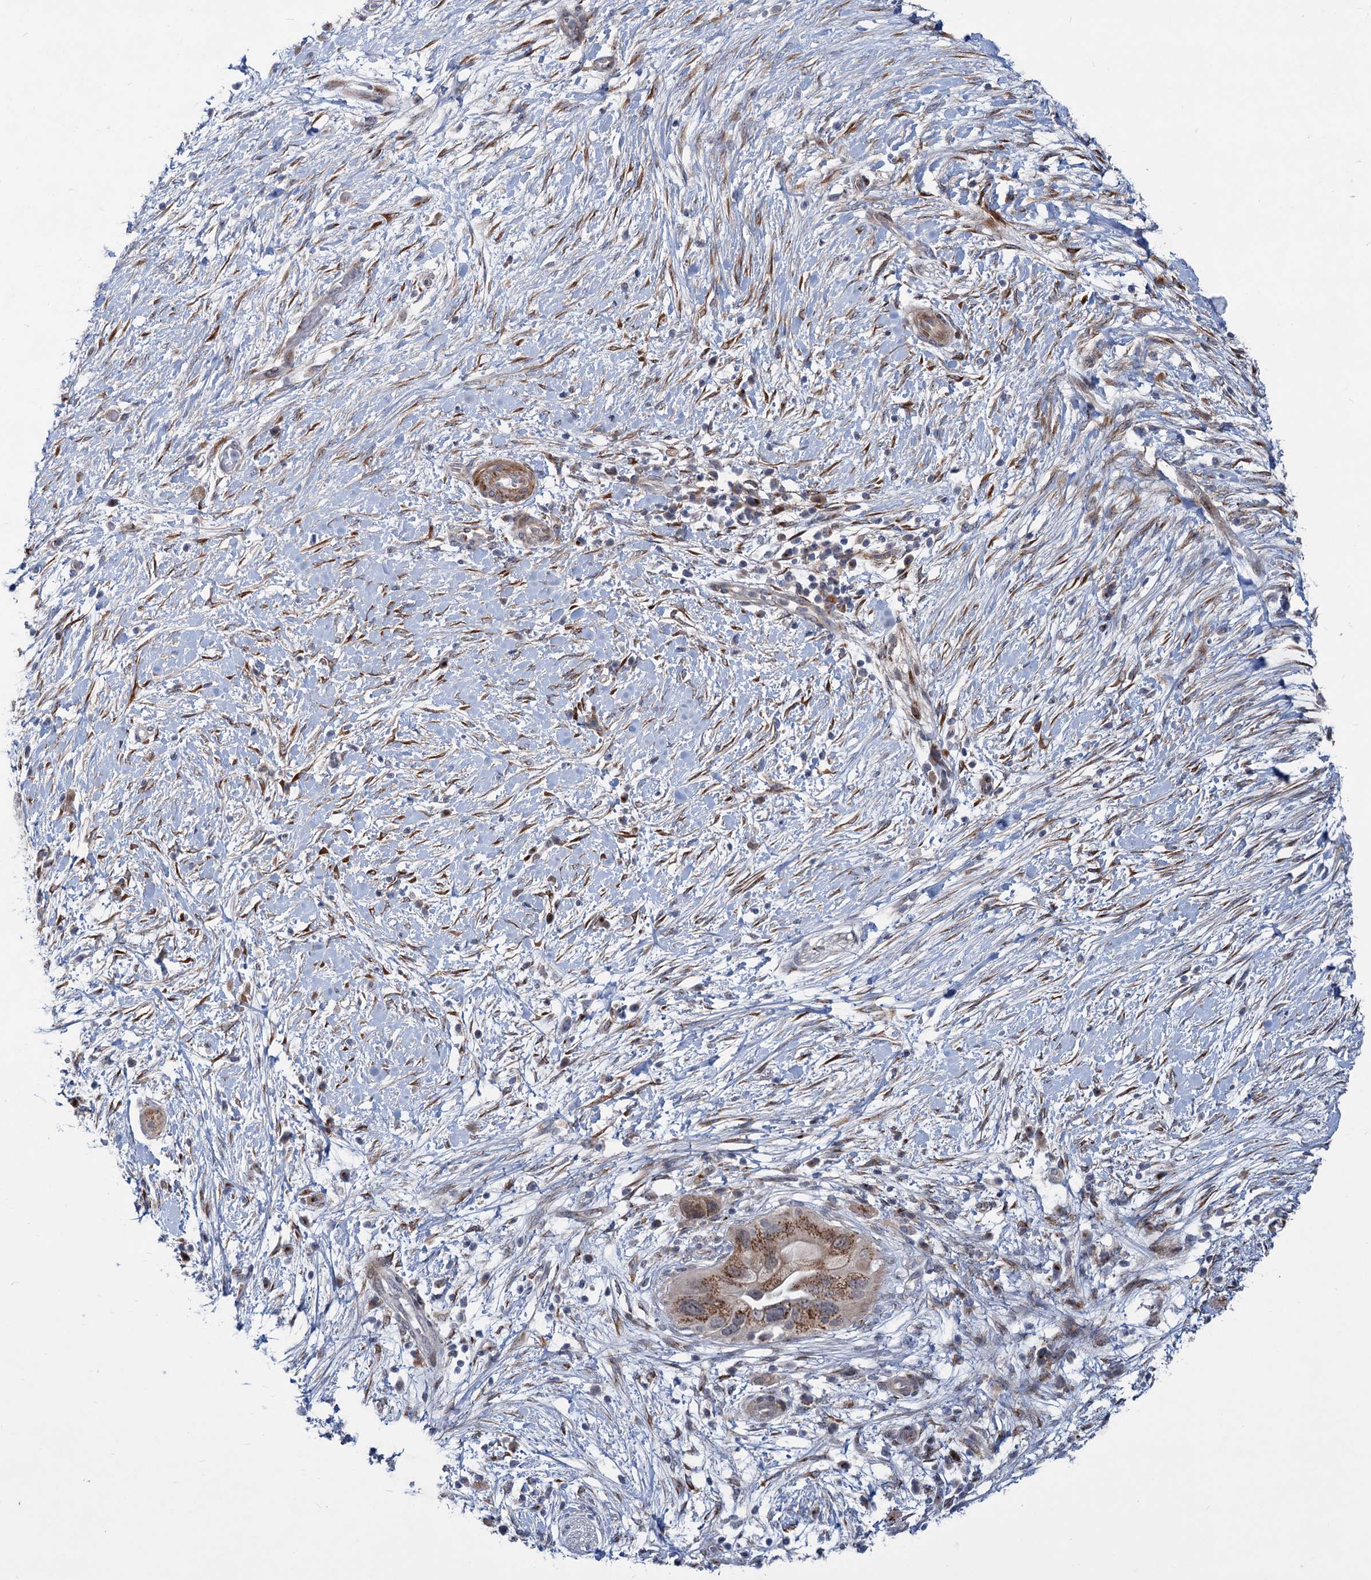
{"staining": {"intensity": "moderate", "quantity": ">75%", "location": "cytoplasmic/membranous"}, "tissue": "pancreatic cancer", "cell_type": "Tumor cells", "image_type": "cancer", "snomed": [{"axis": "morphology", "description": "Adenocarcinoma, NOS"}, {"axis": "topography", "description": "Pancreas"}], "caption": "IHC staining of pancreatic cancer, which demonstrates medium levels of moderate cytoplasmic/membranous staining in about >75% of tumor cells indicating moderate cytoplasmic/membranous protein expression. The staining was performed using DAB (brown) for protein detection and nuclei were counterstained in hematoxylin (blue).", "gene": "ELP4", "patient": {"sex": "male", "age": 68}}